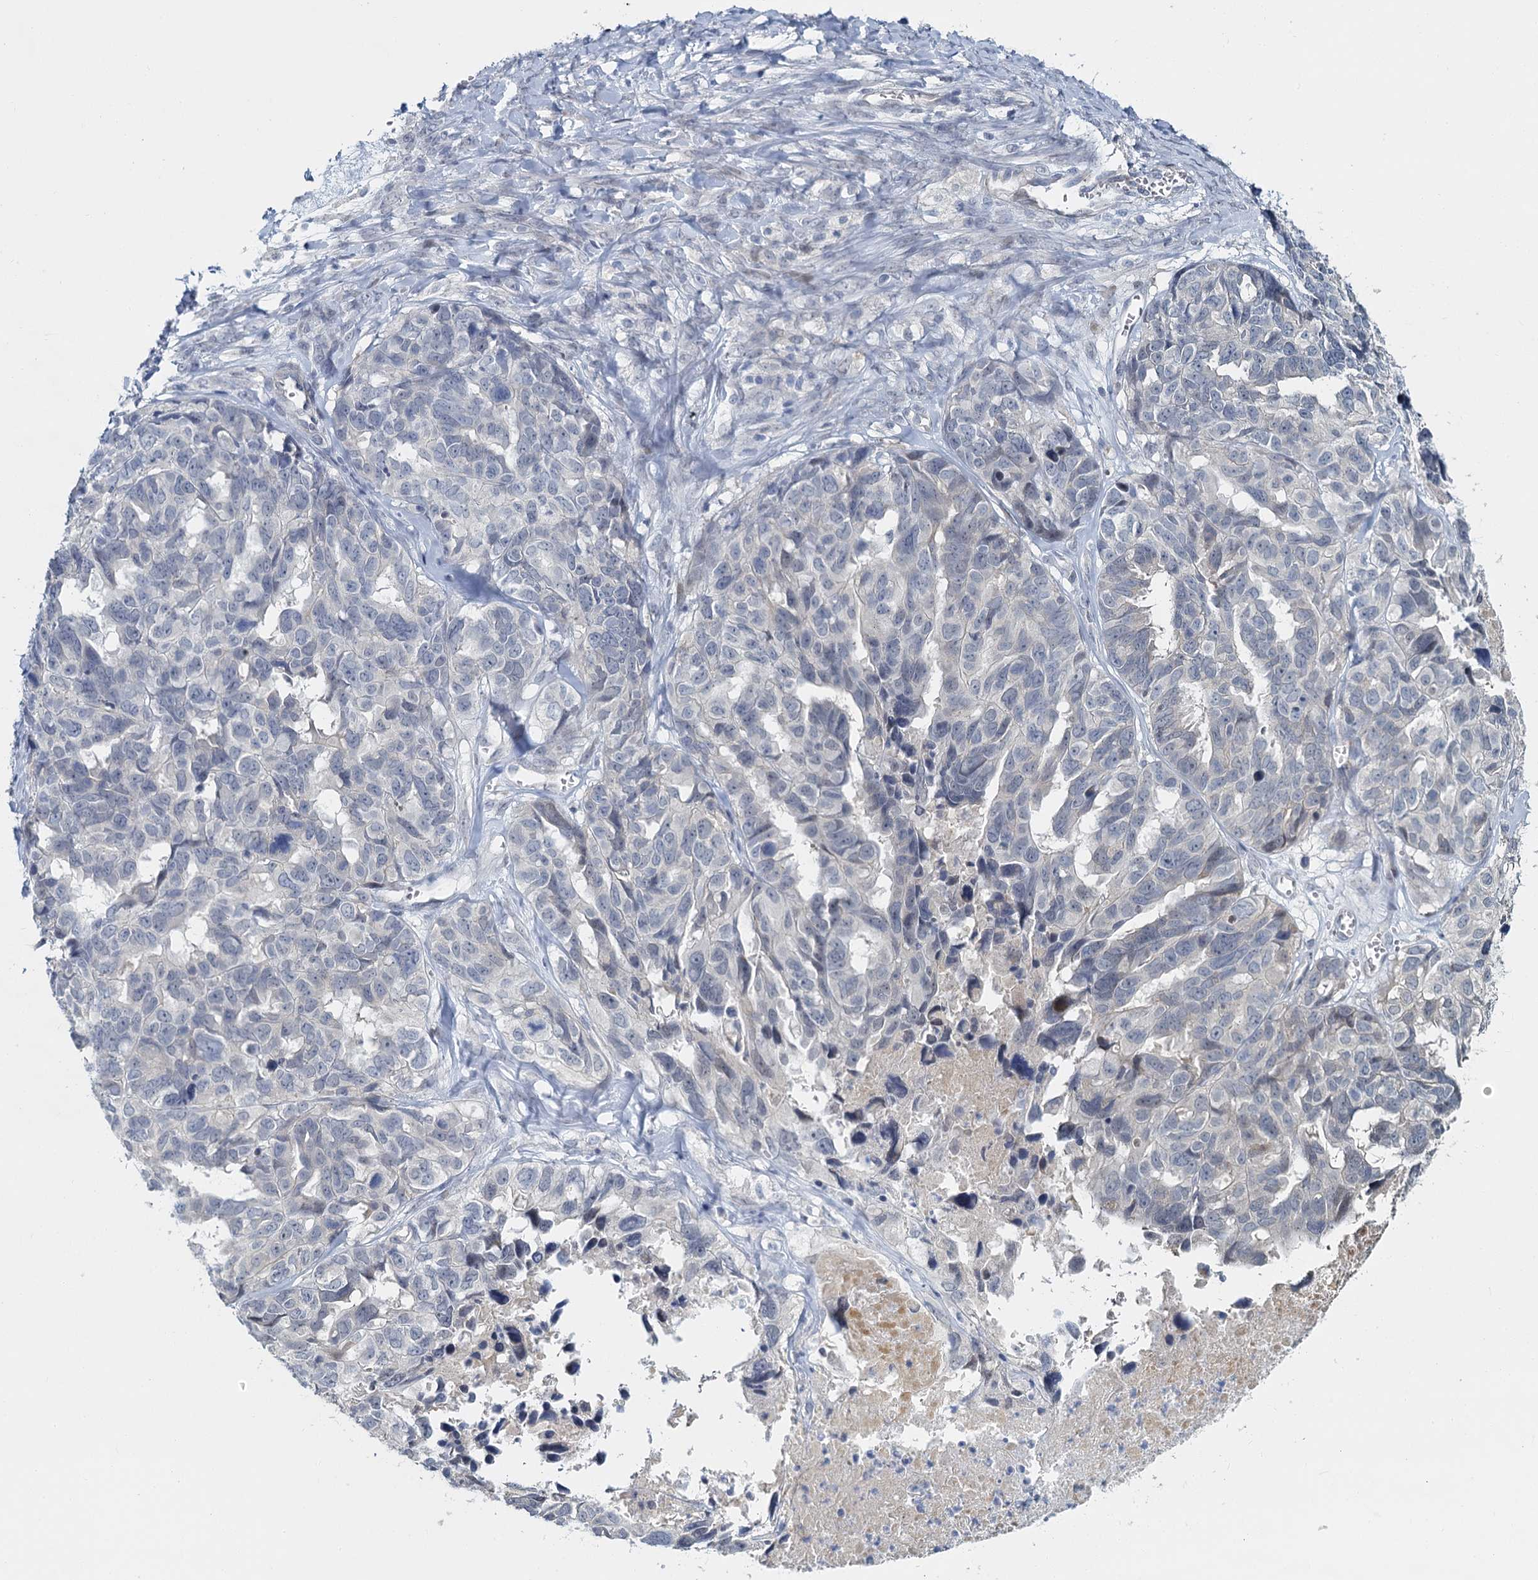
{"staining": {"intensity": "negative", "quantity": "none", "location": "none"}, "tissue": "ovarian cancer", "cell_type": "Tumor cells", "image_type": "cancer", "snomed": [{"axis": "morphology", "description": "Cystadenocarcinoma, serous, NOS"}, {"axis": "topography", "description": "Ovary"}], "caption": "IHC image of neoplastic tissue: human ovarian cancer (serous cystadenocarcinoma) stained with DAB shows no significant protein expression in tumor cells.", "gene": "ACRBP", "patient": {"sex": "female", "age": 79}}